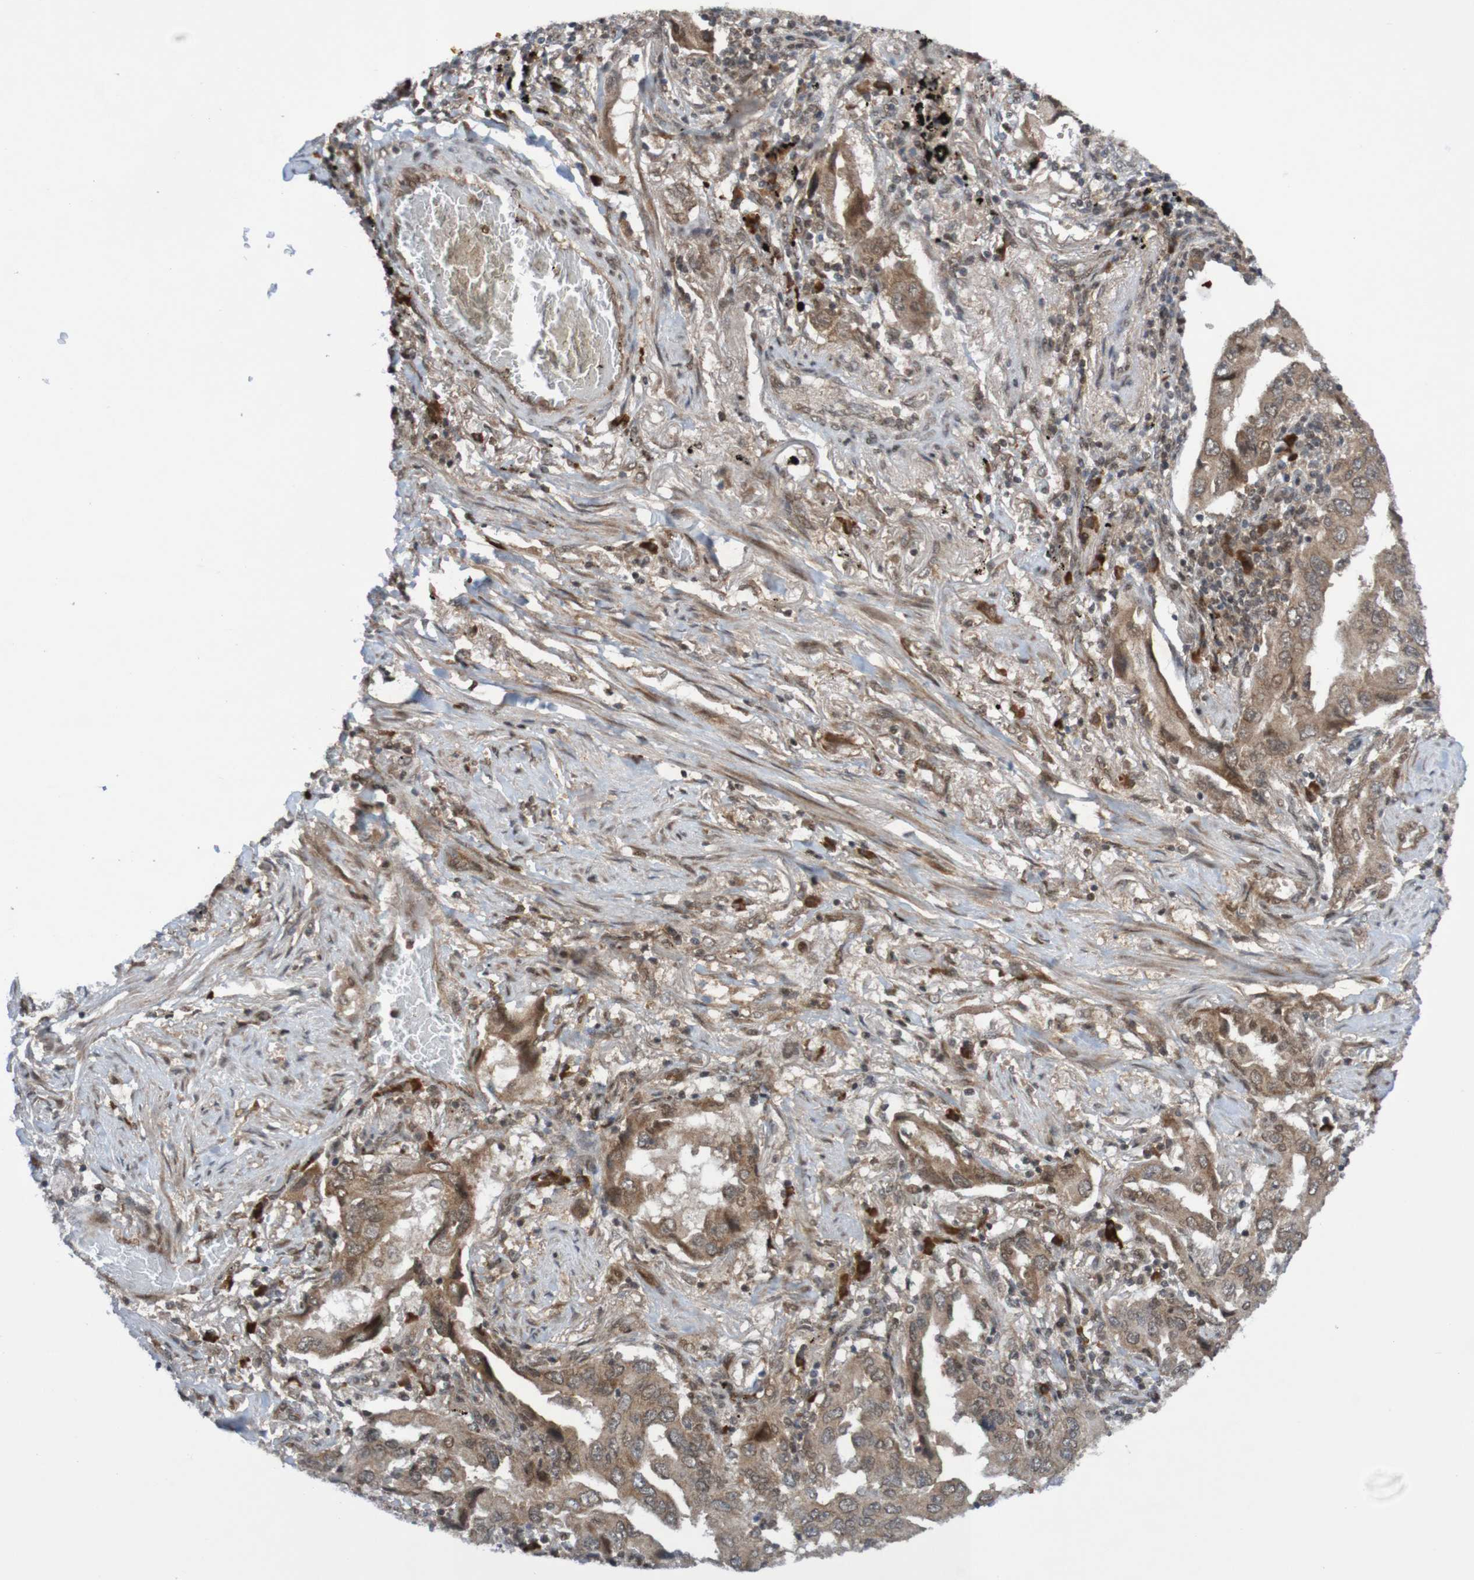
{"staining": {"intensity": "moderate", "quantity": ">75%", "location": "cytoplasmic/membranous"}, "tissue": "lung cancer", "cell_type": "Tumor cells", "image_type": "cancer", "snomed": [{"axis": "morphology", "description": "Adenocarcinoma, NOS"}, {"axis": "topography", "description": "Lung"}], "caption": "Human lung cancer stained for a protein (brown) demonstrates moderate cytoplasmic/membranous positive expression in approximately >75% of tumor cells.", "gene": "ITLN1", "patient": {"sex": "female", "age": 65}}